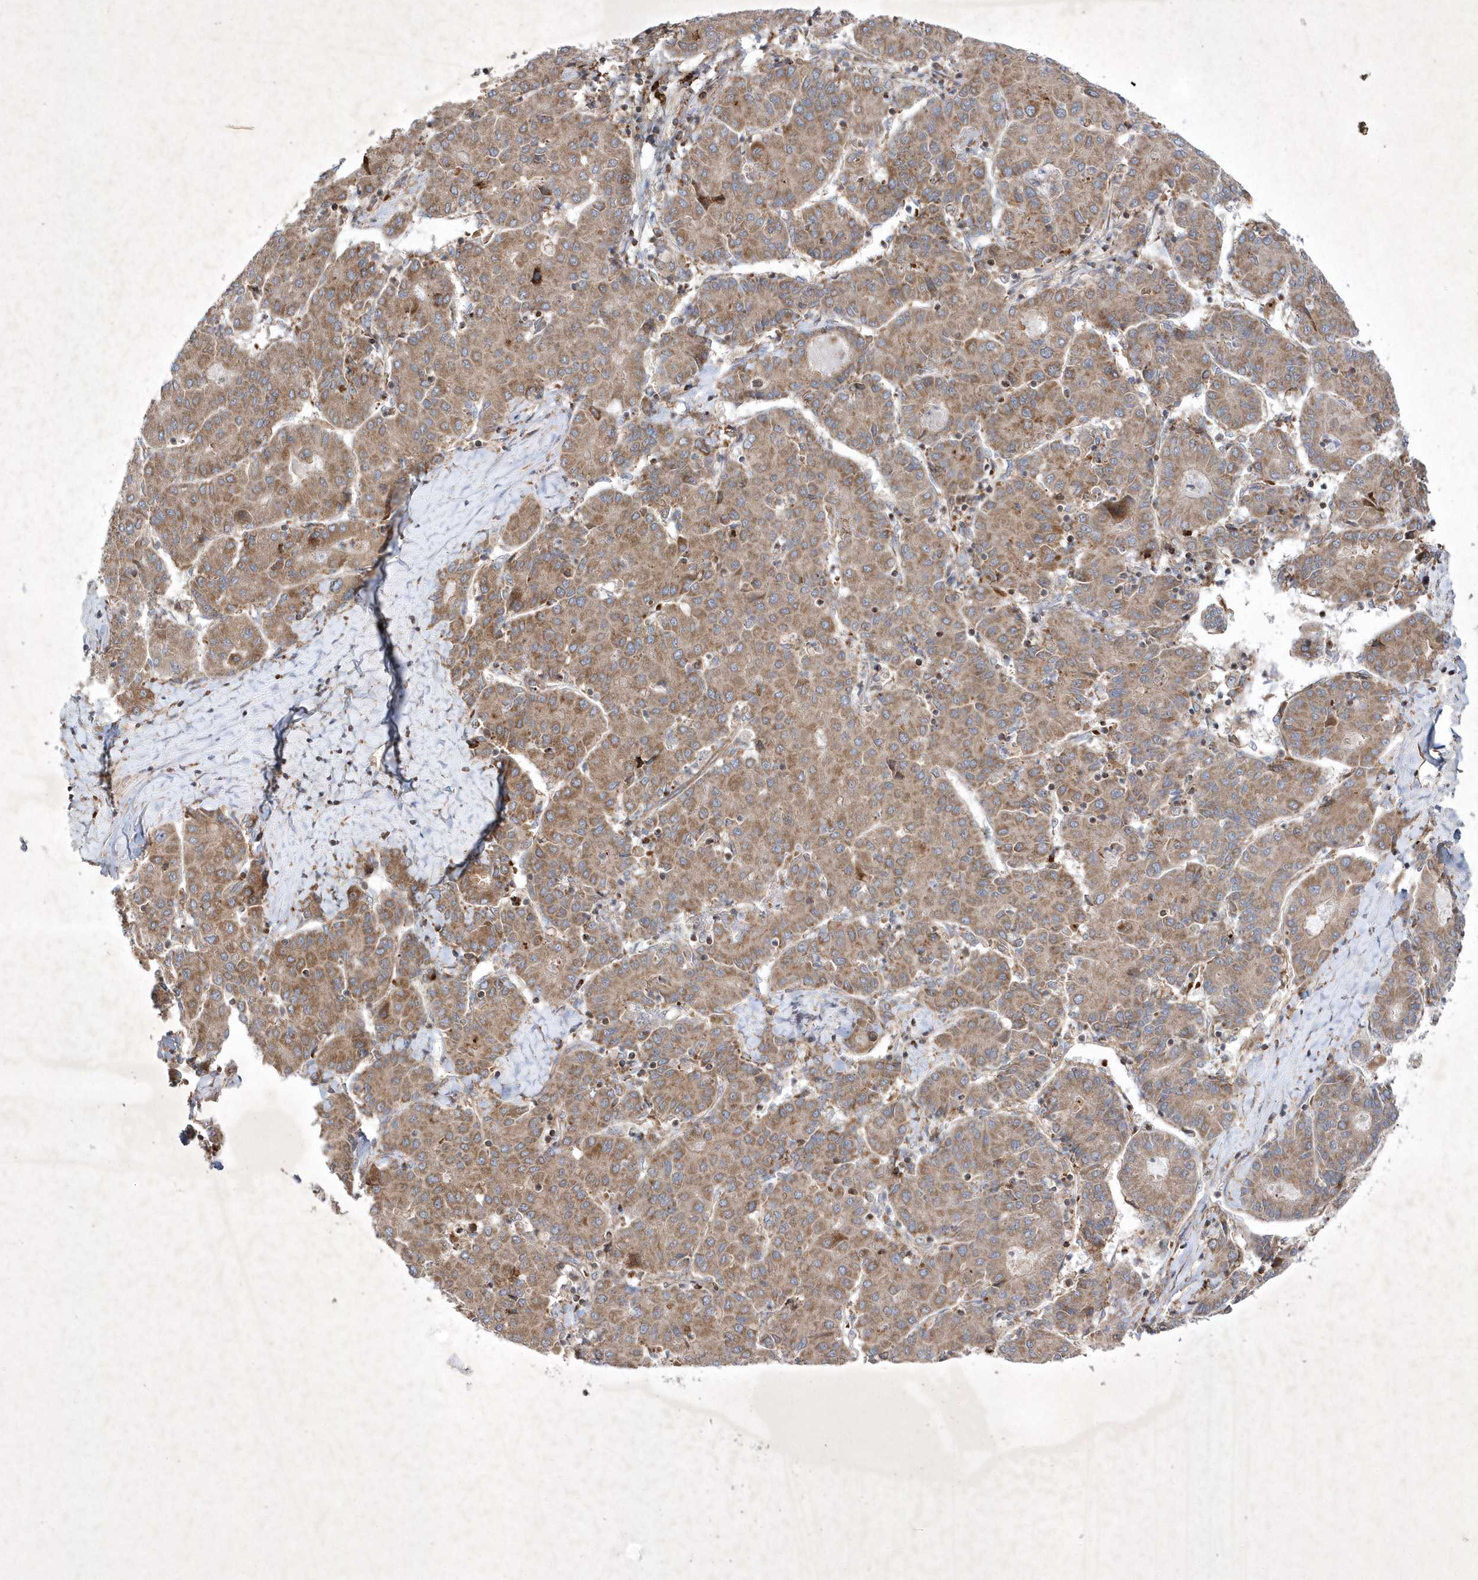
{"staining": {"intensity": "moderate", "quantity": ">75%", "location": "cytoplasmic/membranous"}, "tissue": "liver cancer", "cell_type": "Tumor cells", "image_type": "cancer", "snomed": [{"axis": "morphology", "description": "Carcinoma, Hepatocellular, NOS"}, {"axis": "topography", "description": "Liver"}], "caption": "High-power microscopy captured an IHC photomicrograph of liver cancer, revealing moderate cytoplasmic/membranous expression in approximately >75% of tumor cells.", "gene": "OPA1", "patient": {"sex": "male", "age": 65}}